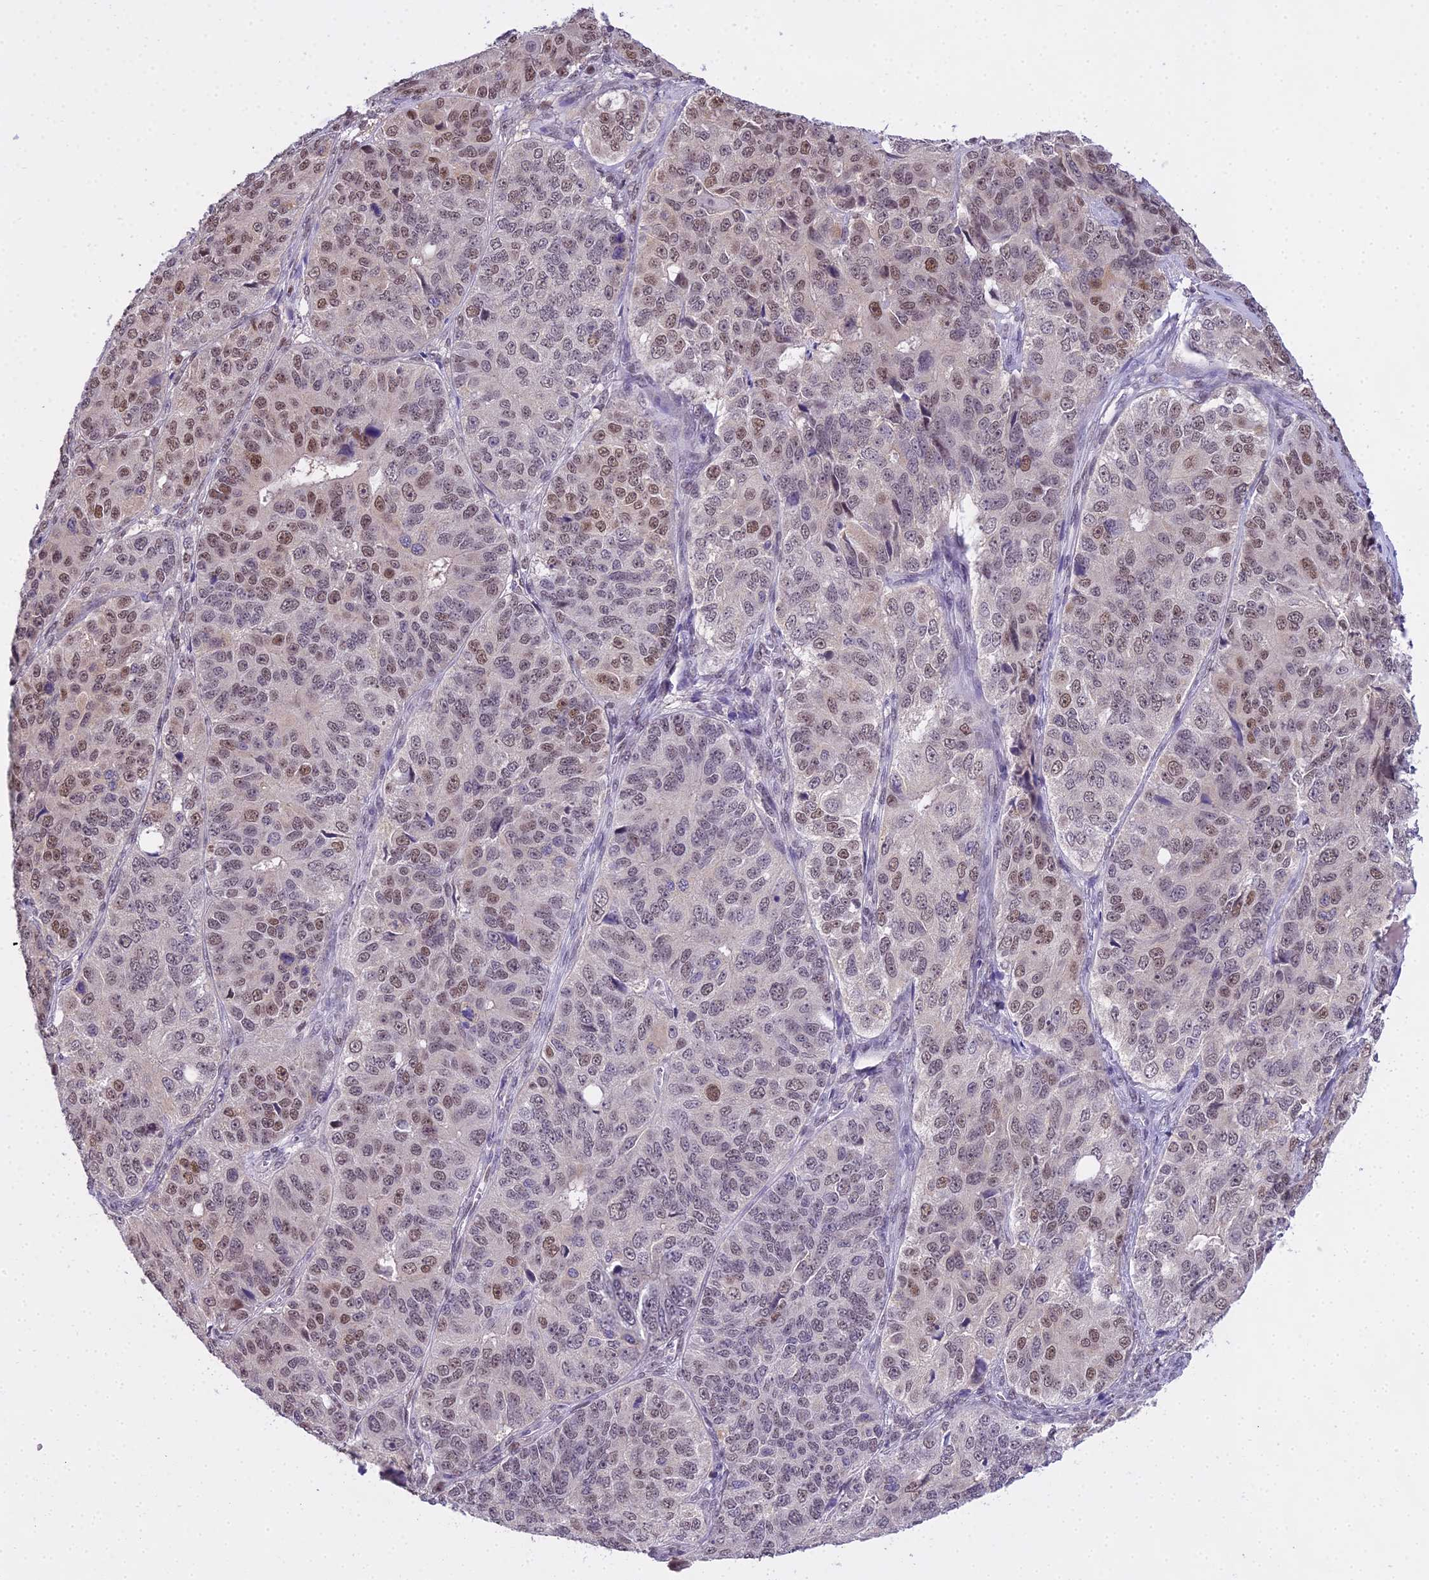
{"staining": {"intensity": "moderate", "quantity": "25%-75%", "location": "nuclear"}, "tissue": "ovarian cancer", "cell_type": "Tumor cells", "image_type": "cancer", "snomed": [{"axis": "morphology", "description": "Carcinoma, endometroid"}, {"axis": "topography", "description": "Ovary"}], "caption": "High-power microscopy captured an immunohistochemistry (IHC) photomicrograph of endometroid carcinoma (ovarian), revealing moderate nuclear positivity in about 25%-75% of tumor cells.", "gene": "MAT2A", "patient": {"sex": "female", "age": 51}}